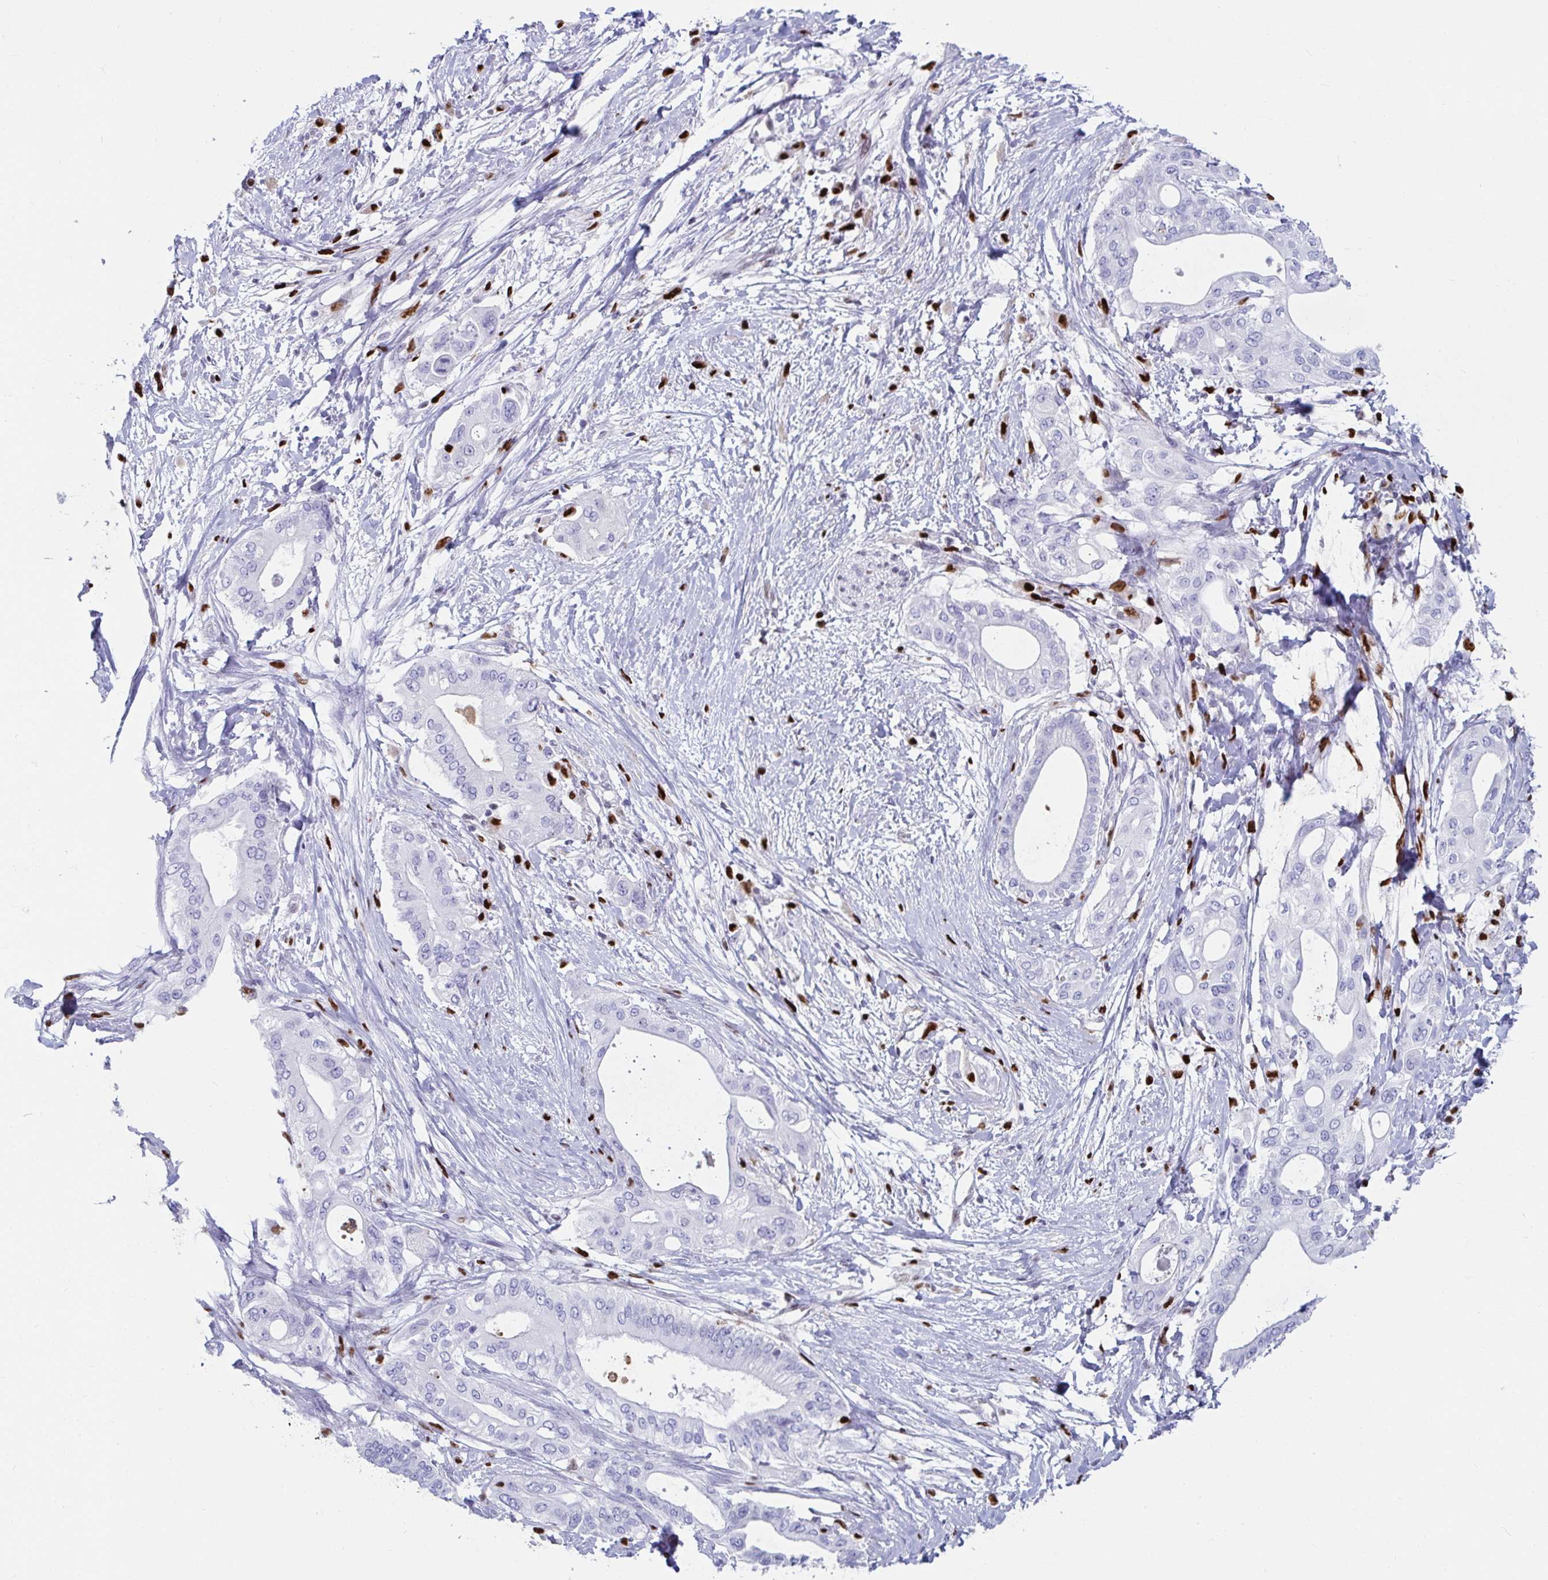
{"staining": {"intensity": "negative", "quantity": "none", "location": "none"}, "tissue": "pancreatic cancer", "cell_type": "Tumor cells", "image_type": "cancer", "snomed": [{"axis": "morphology", "description": "Adenocarcinoma, NOS"}, {"axis": "topography", "description": "Pancreas"}], "caption": "IHC photomicrograph of human pancreatic cancer stained for a protein (brown), which demonstrates no expression in tumor cells.", "gene": "ZNF586", "patient": {"sex": "male", "age": 68}}